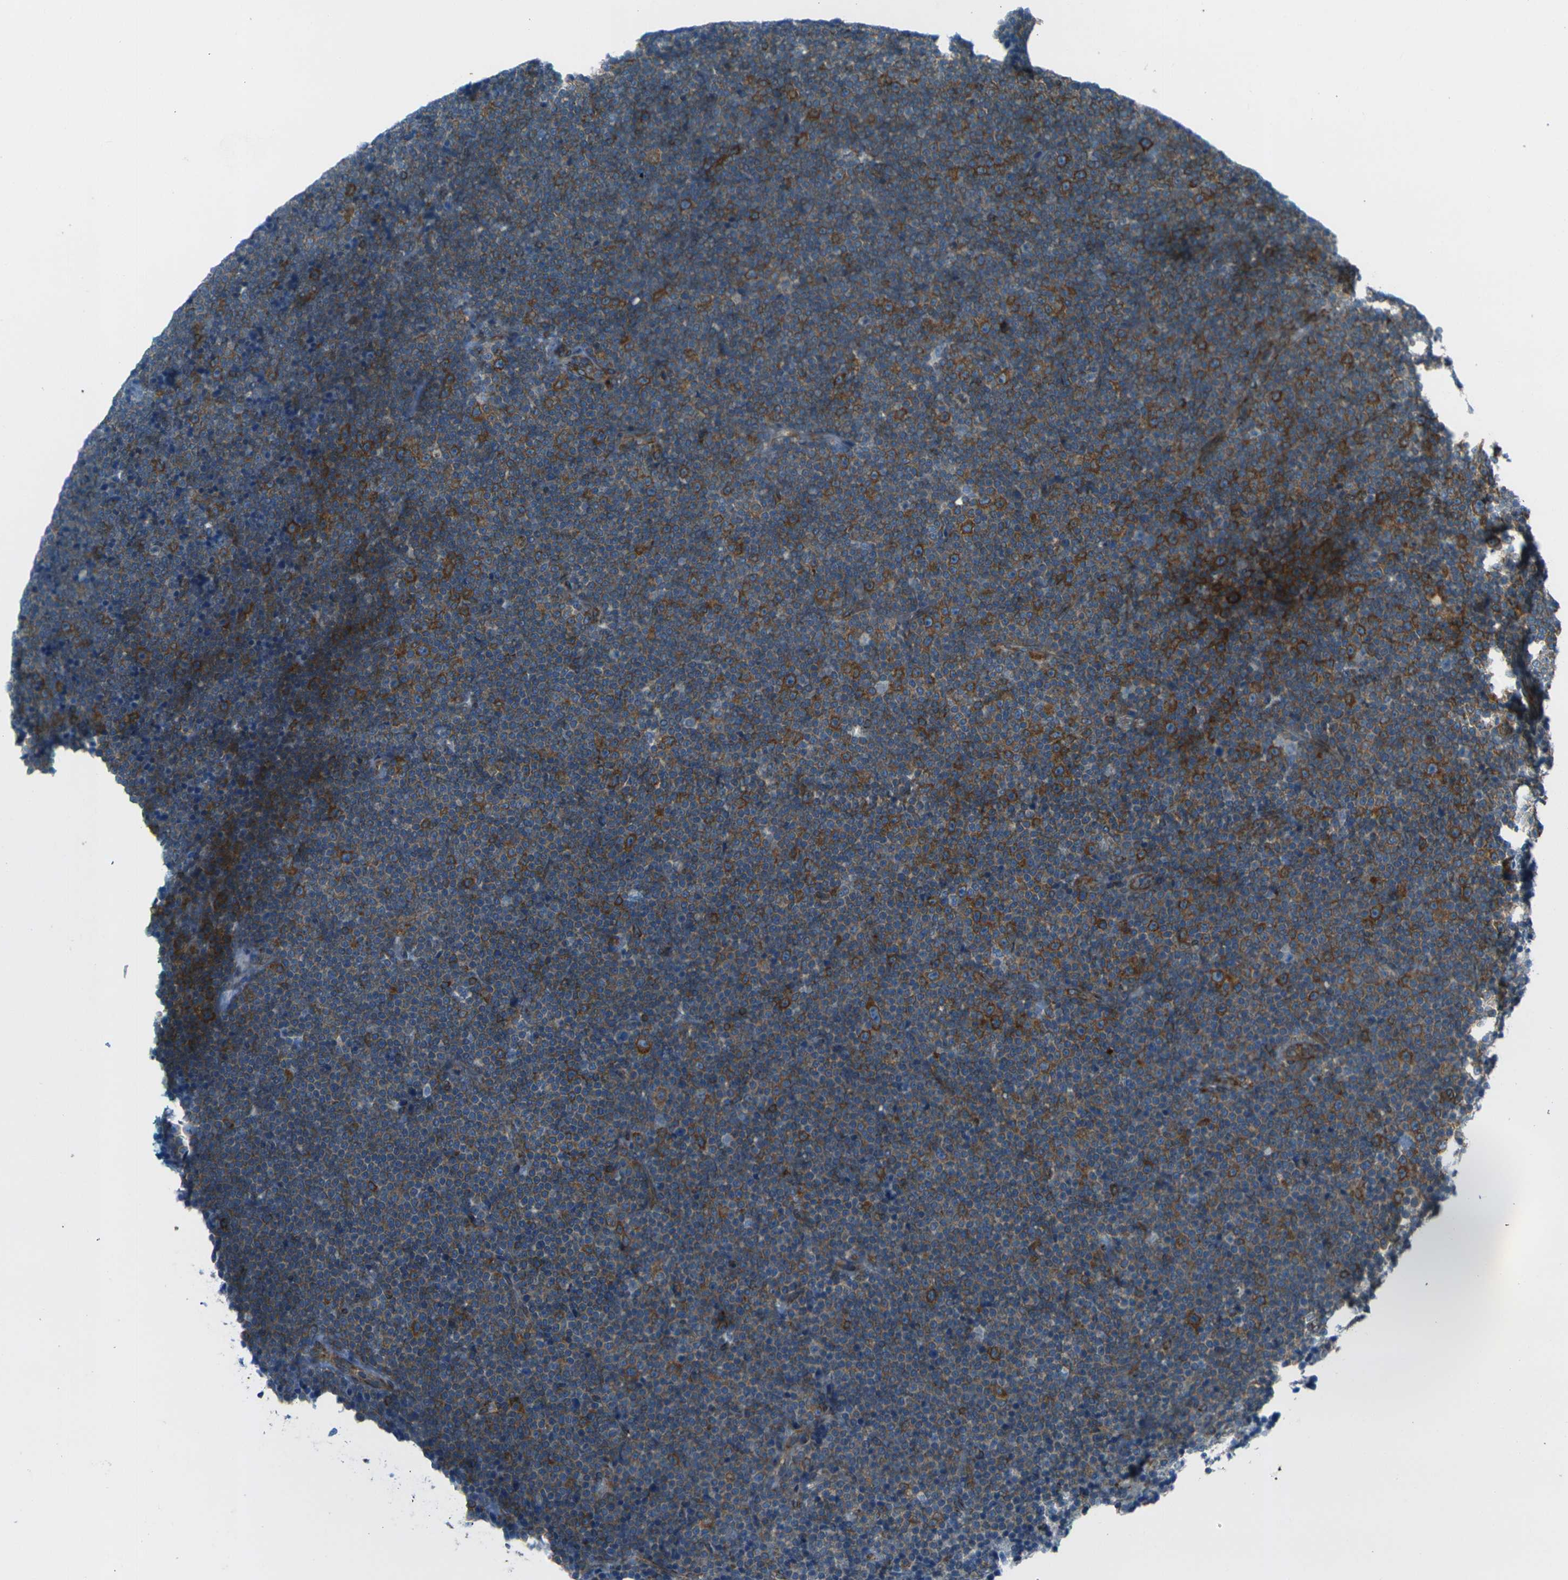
{"staining": {"intensity": "strong", "quantity": ">75%", "location": "cytoplasmic/membranous"}, "tissue": "lymphoma", "cell_type": "Tumor cells", "image_type": "cancer", "snomed": [{"axis": "morphology", "description": "Malignant lymphoma, non-Hodgkin's type, Low grade"}, {"axis": "topography", "description": "Lymph node"}], "caption": "An IHC photomicrograph of tumor tissue is shown. Protein staining in brown labels strong cytoplasmic/membranous positivity in low-grade malignant lymphoma, non-Hodgkin's type within tumor cells.", "gene": "CELSR2", "patient": {"sex": "female", "age": 67}}